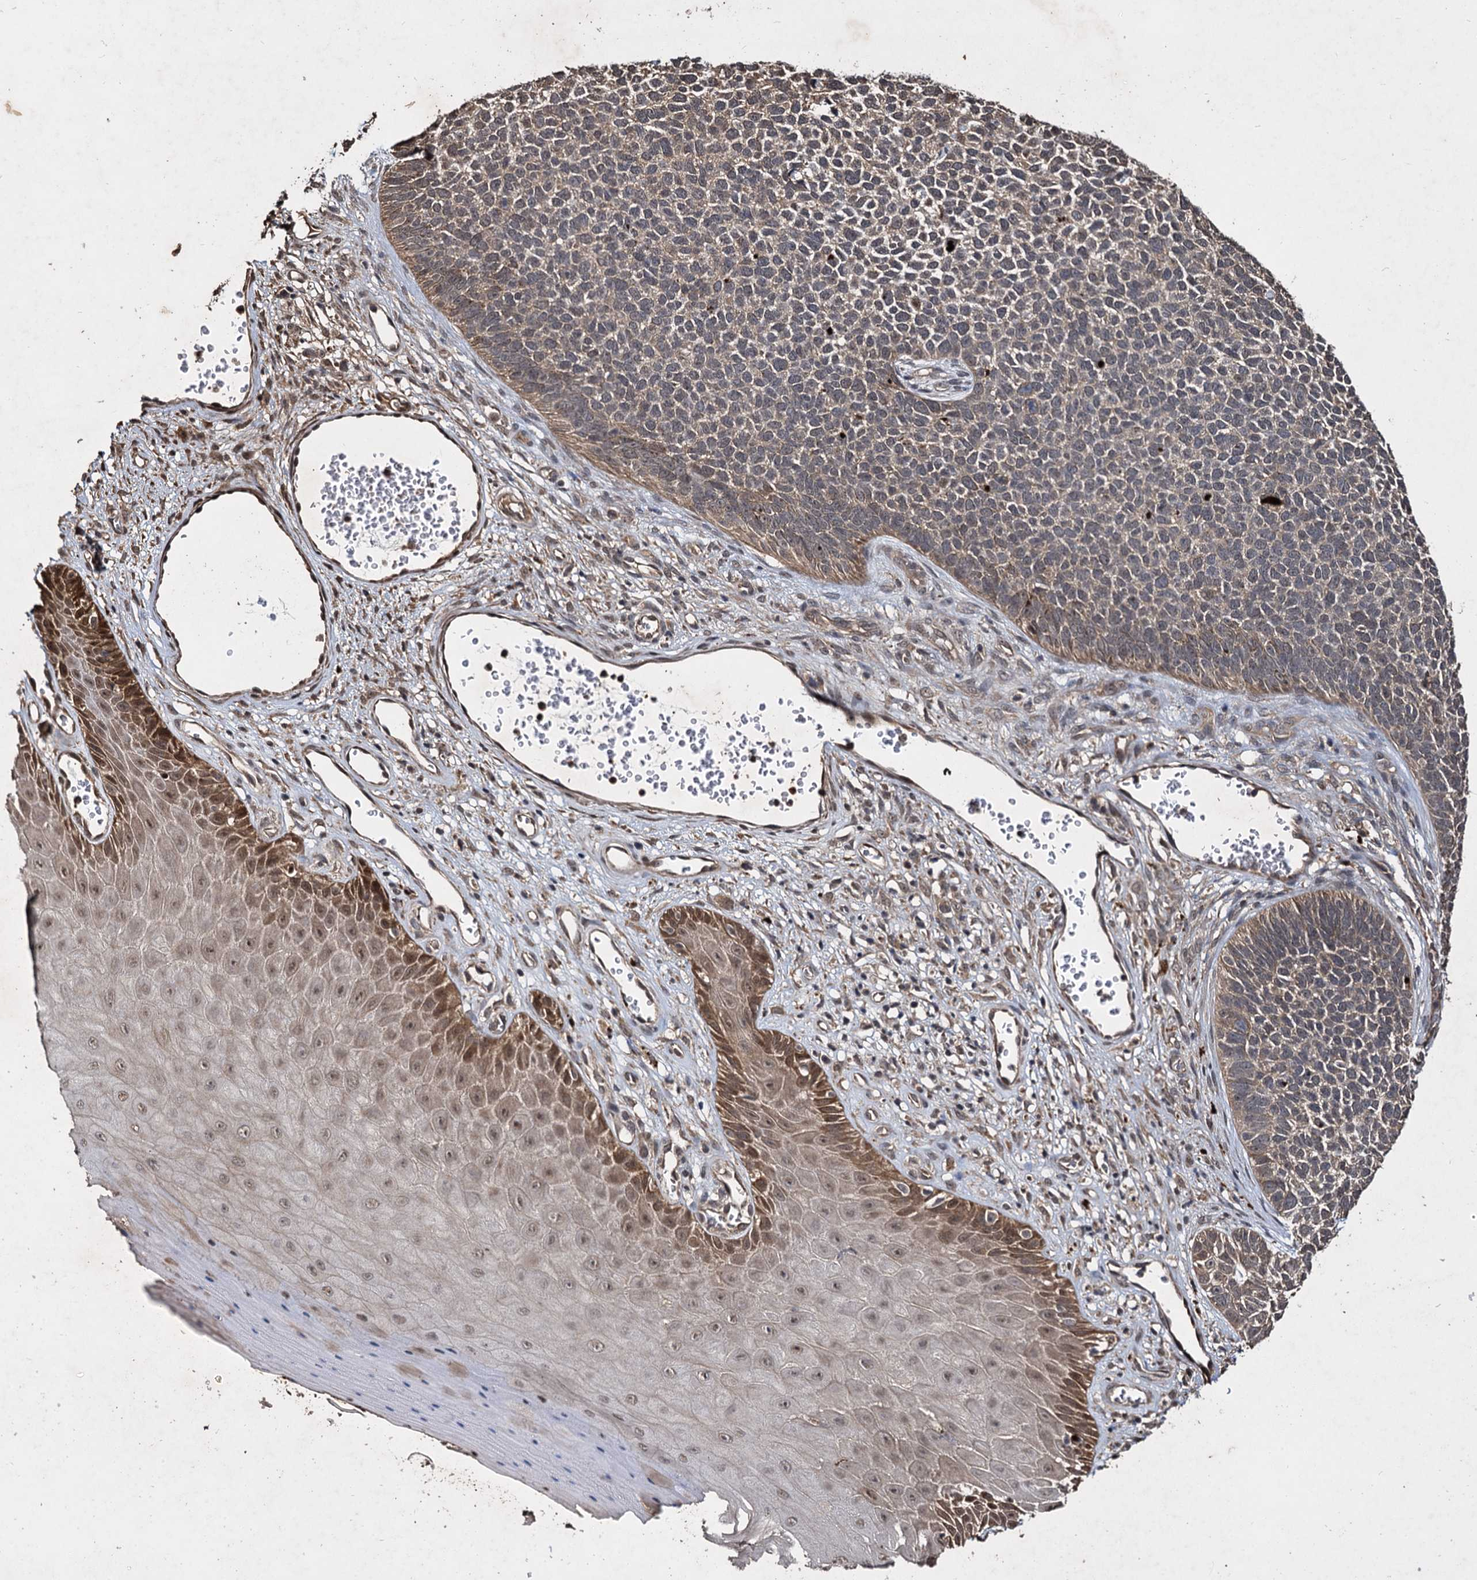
{"staining": {"intensity": "weak", "quantity": "25%-75%", "location": "cytoplasmic/membranous"}, "tissue": "skin cancer", "cell_type": "Tumor cells", "image_type": "cancer", "snomed": [{"axis": "morphology", "description": "Basal cell carcinoma"}, {"axis": "topography", "description": "Skin"}], "caption": "Protein expression analysis of human skin cancer (basal cell carcinoma) reveals weak cytoplasmic/membranous positivity in approximately 25%-75% of tumor cells.", "gene": "SLC46A3", "patient": {"sex": "female", "age": 84}}